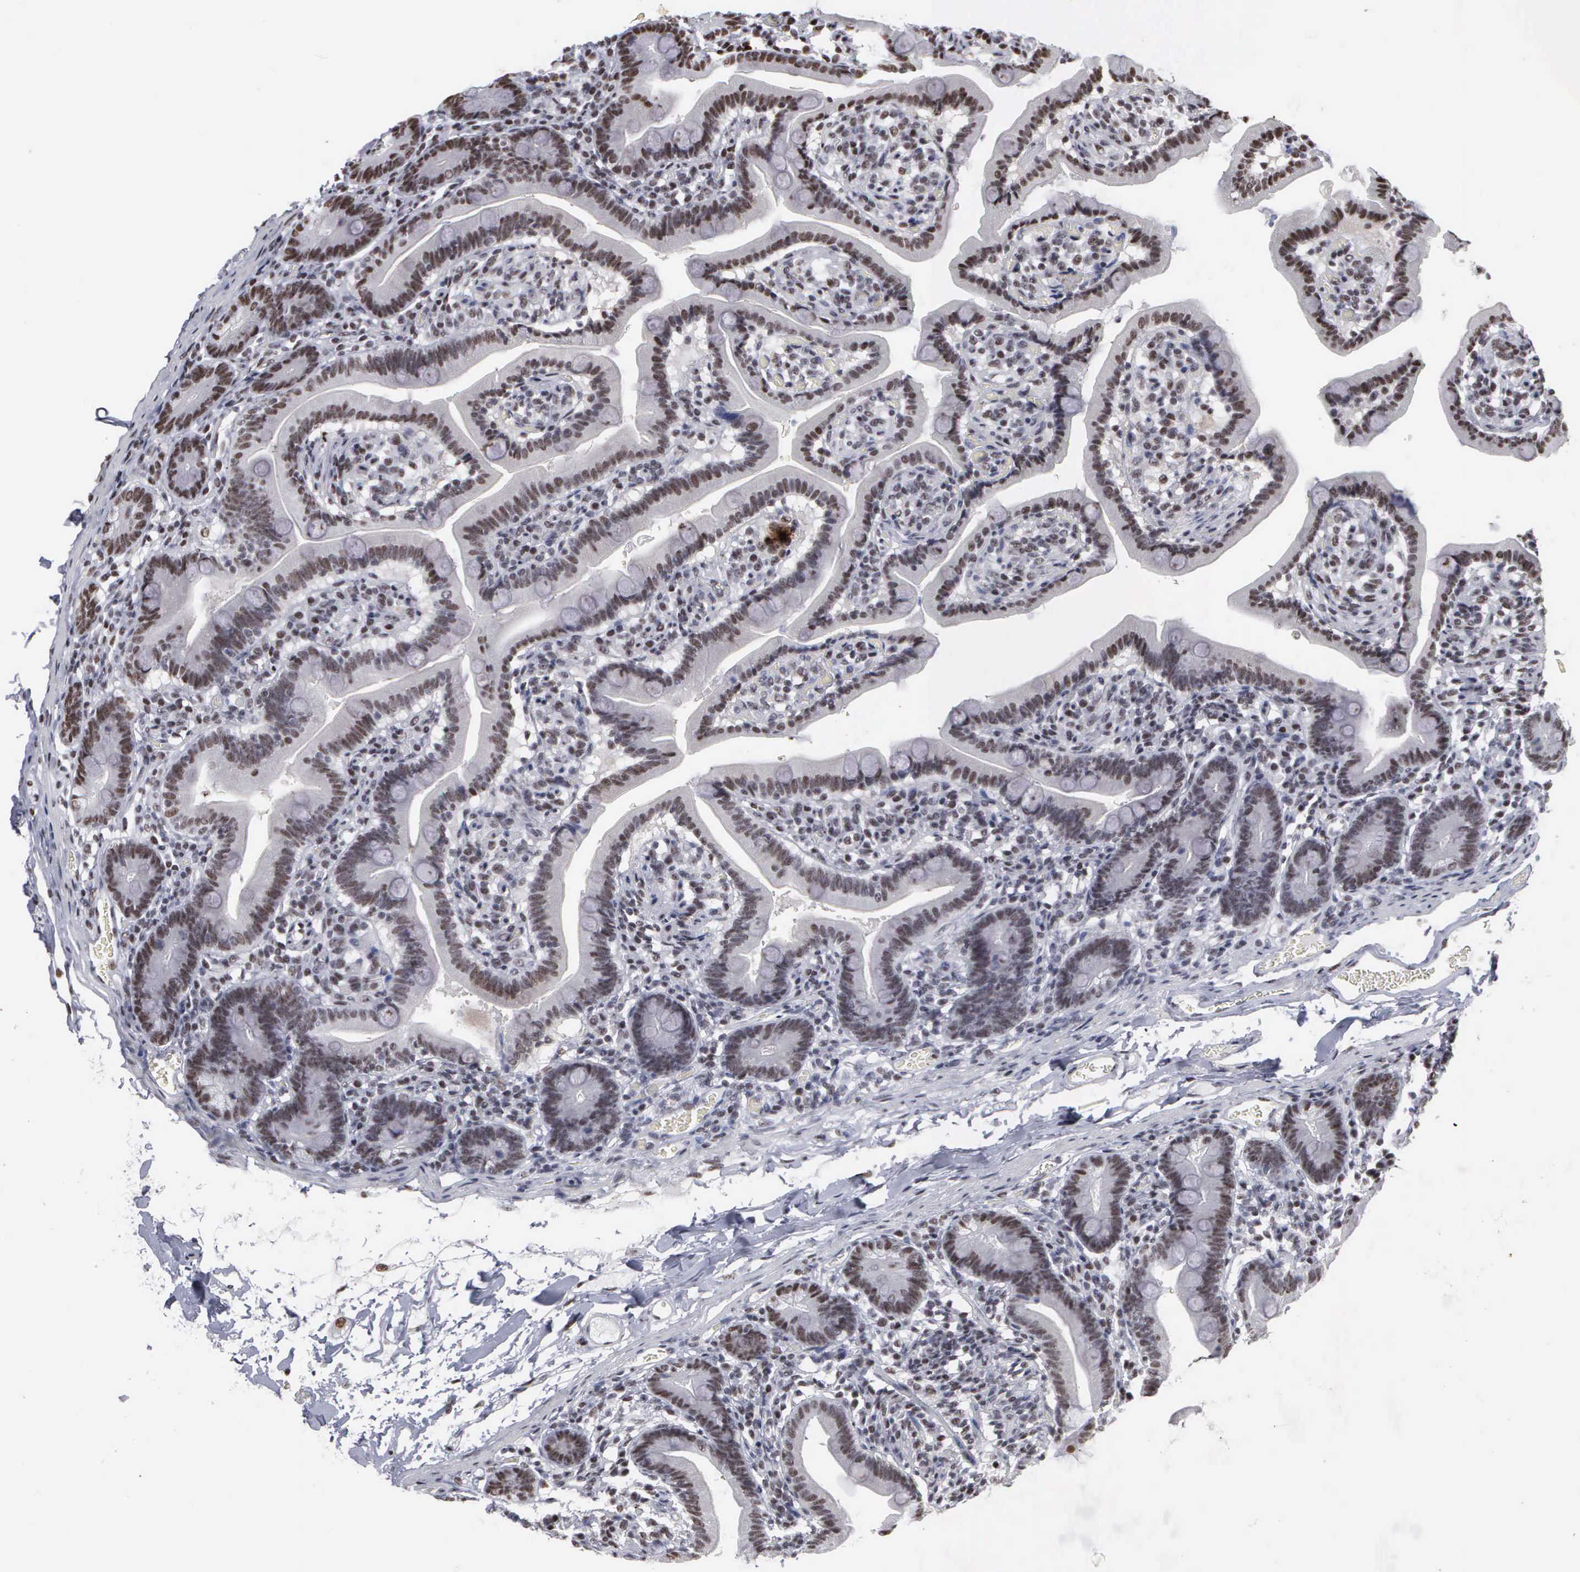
{"staining": {"intensity": "moderate", "quantity": "25%-75%", "location": "nuclear"}, "tissue": "duodenum", "cell_type": "Glandular cells", "image_type": "normal", "snomed": [{"axis": "morphology", "description": "Normal tissue, NOS"}, {"axis": "topography", "description": "Duodenum"}], "caption": "IHC image of unremarkable duodenum stained for a protein (brown), which exhibits medium levels of moderate nuclear expression in approximately 25%-75% of glandular cells.", "gene": "KIAA0586", "patient": {"sex": "female", "age": 75}}